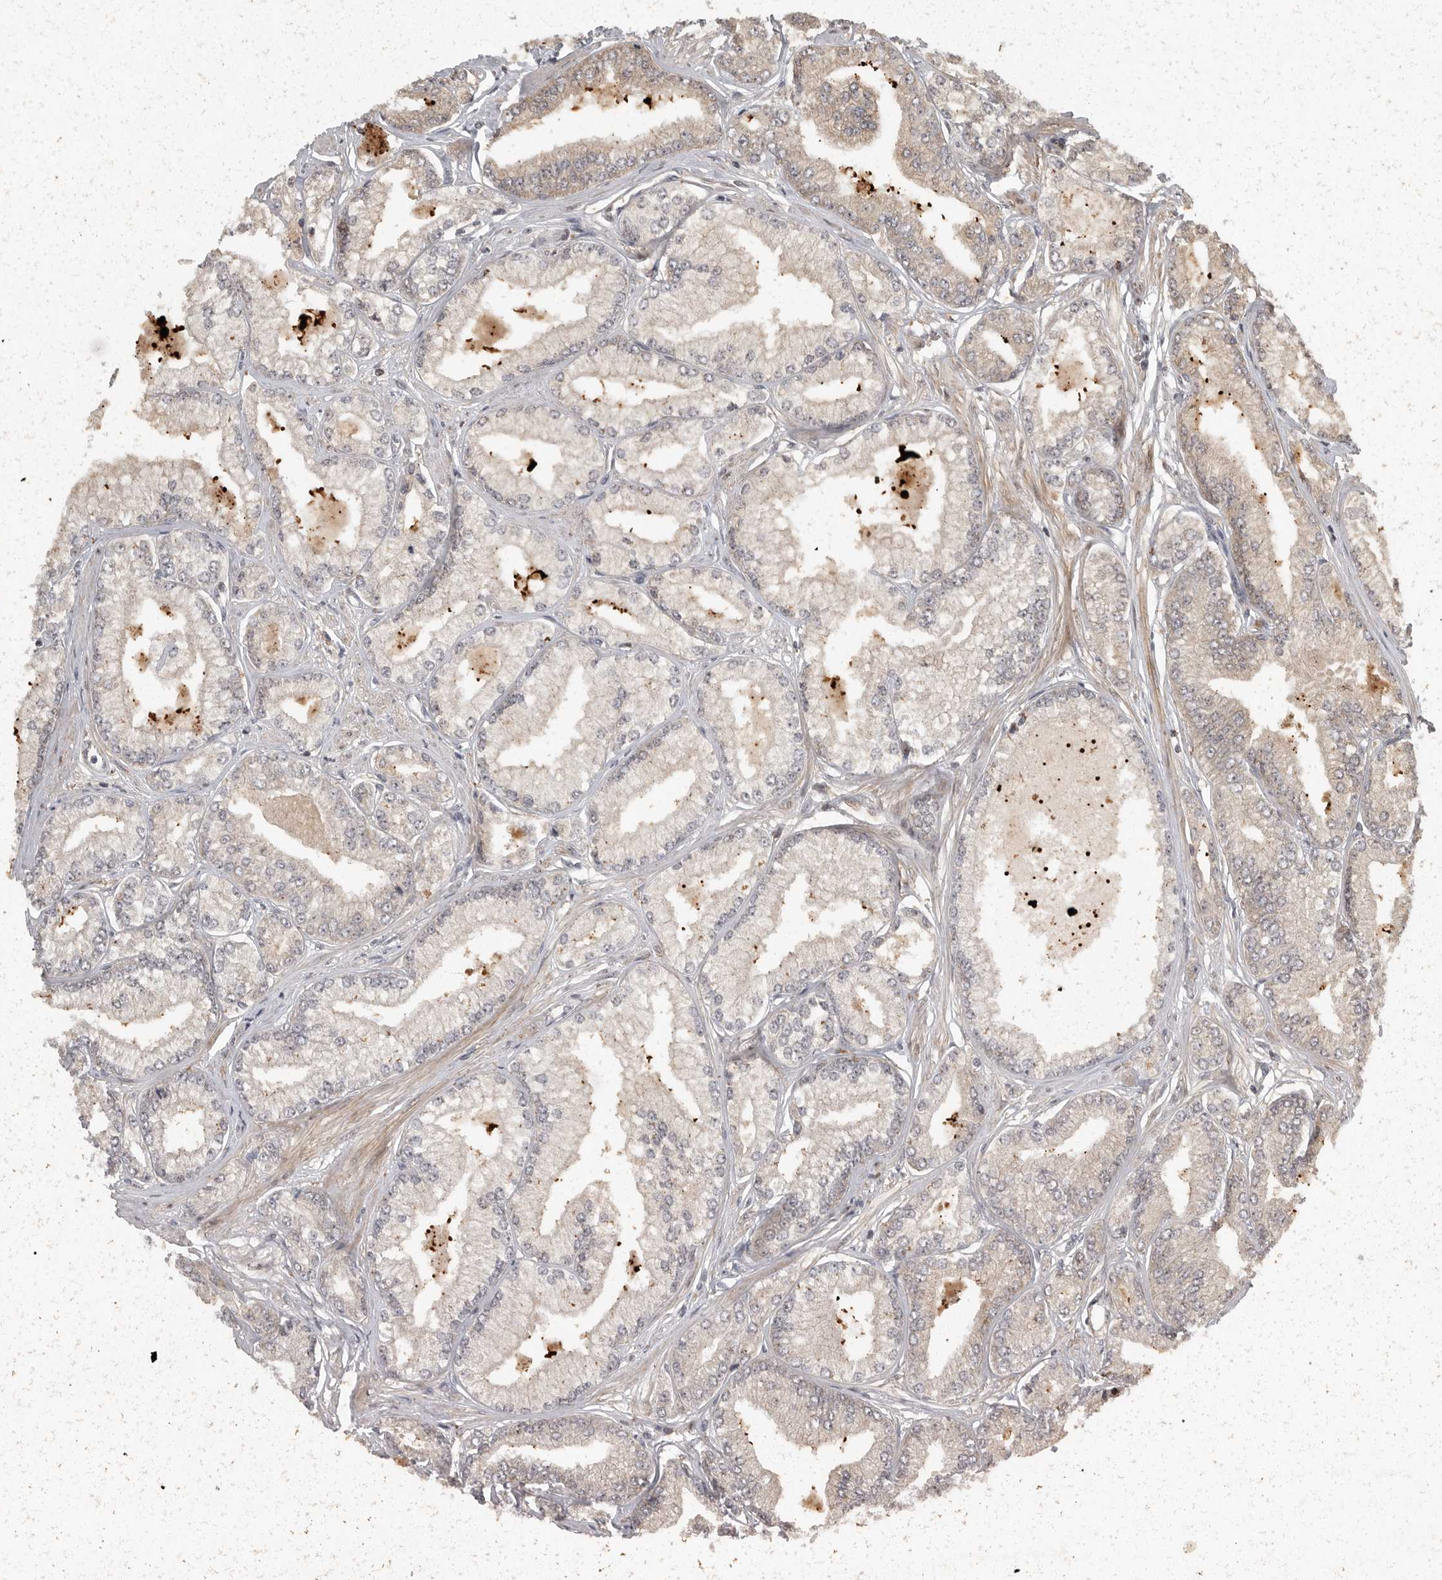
{"staining": {"intensity": "weak", "quantity": "<25%", "location": "cytoplasmic/membranous"}, "tissue": "prostate cancer", "cell_type": "Tumor cells", "image_type": "cancer", "snomed": [{"axis": "morphology", "description": "Adenocarcinoma, Low grade"}, {"axis": "topography", "description": "Prostate"}], "caption": "Micrograph shows no significant protein positivity in tumor cells of low-grade adenocarcinoma (prostate). (DAB immunohistochemistry with hematoxylin counter stain).", "gene": "SWT1", "patient": {"sex": "male", "age": 52}}